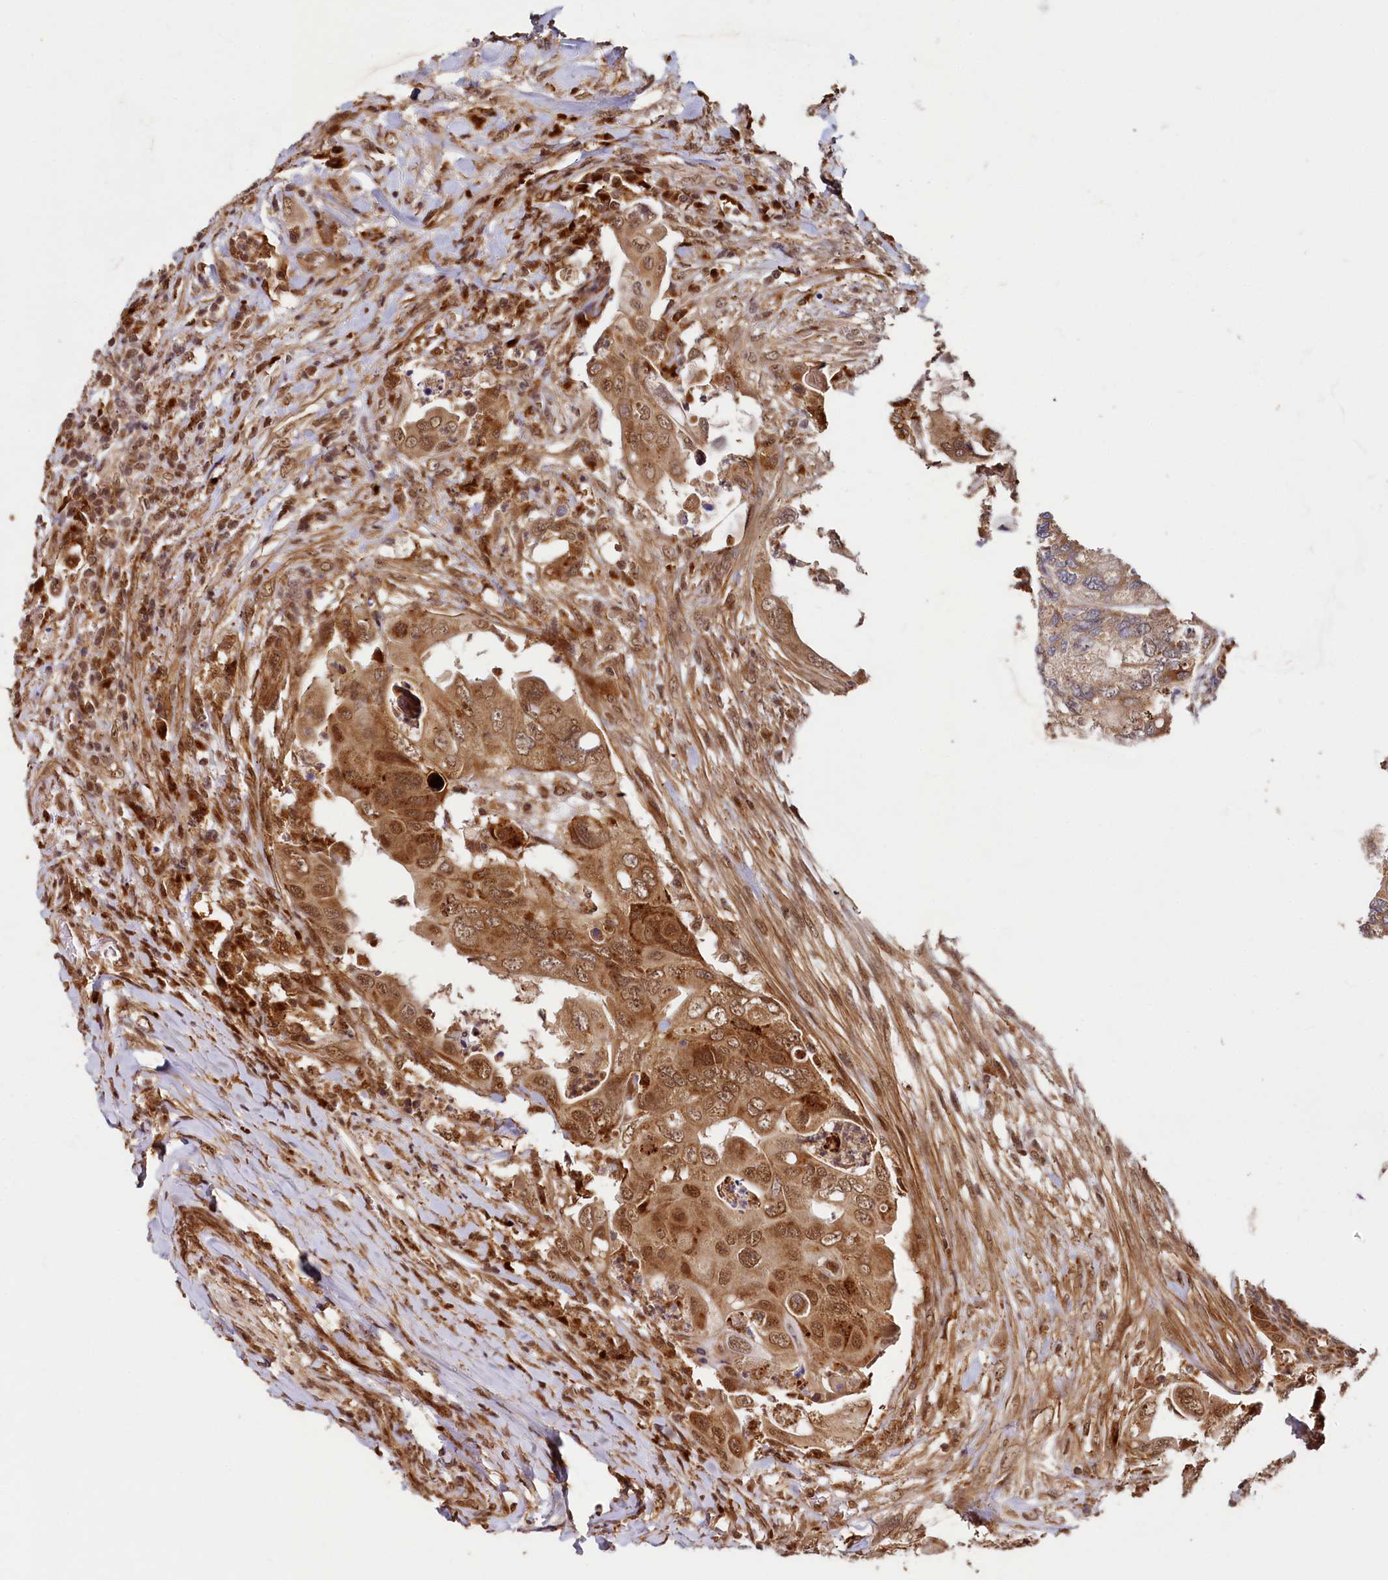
{"staining": {"intensity": "moderate", "quantity": ">75%", "location": "cytoplasmic/membranous,nuclear"}, "tissue": "colorectal cancer", "cell_type": "Tumor cells", "image_type": "cancer", "snomed": [{"axis": "morphology", "description": "Adenocarcinoma, NOS"}, {"axis": "topography", "description": "Rectum"}], "caption": "Immunohistochemistry (IHC) micrograph of human colorectal cancer stained for a protein (brown), which reveals medium levels of moderate cytoplasmic/membranous and nuclear positivity in approximately >75% of tumor cells.", "gene": "TRIM23", "patient": {"sex": "male", "age": 63}}